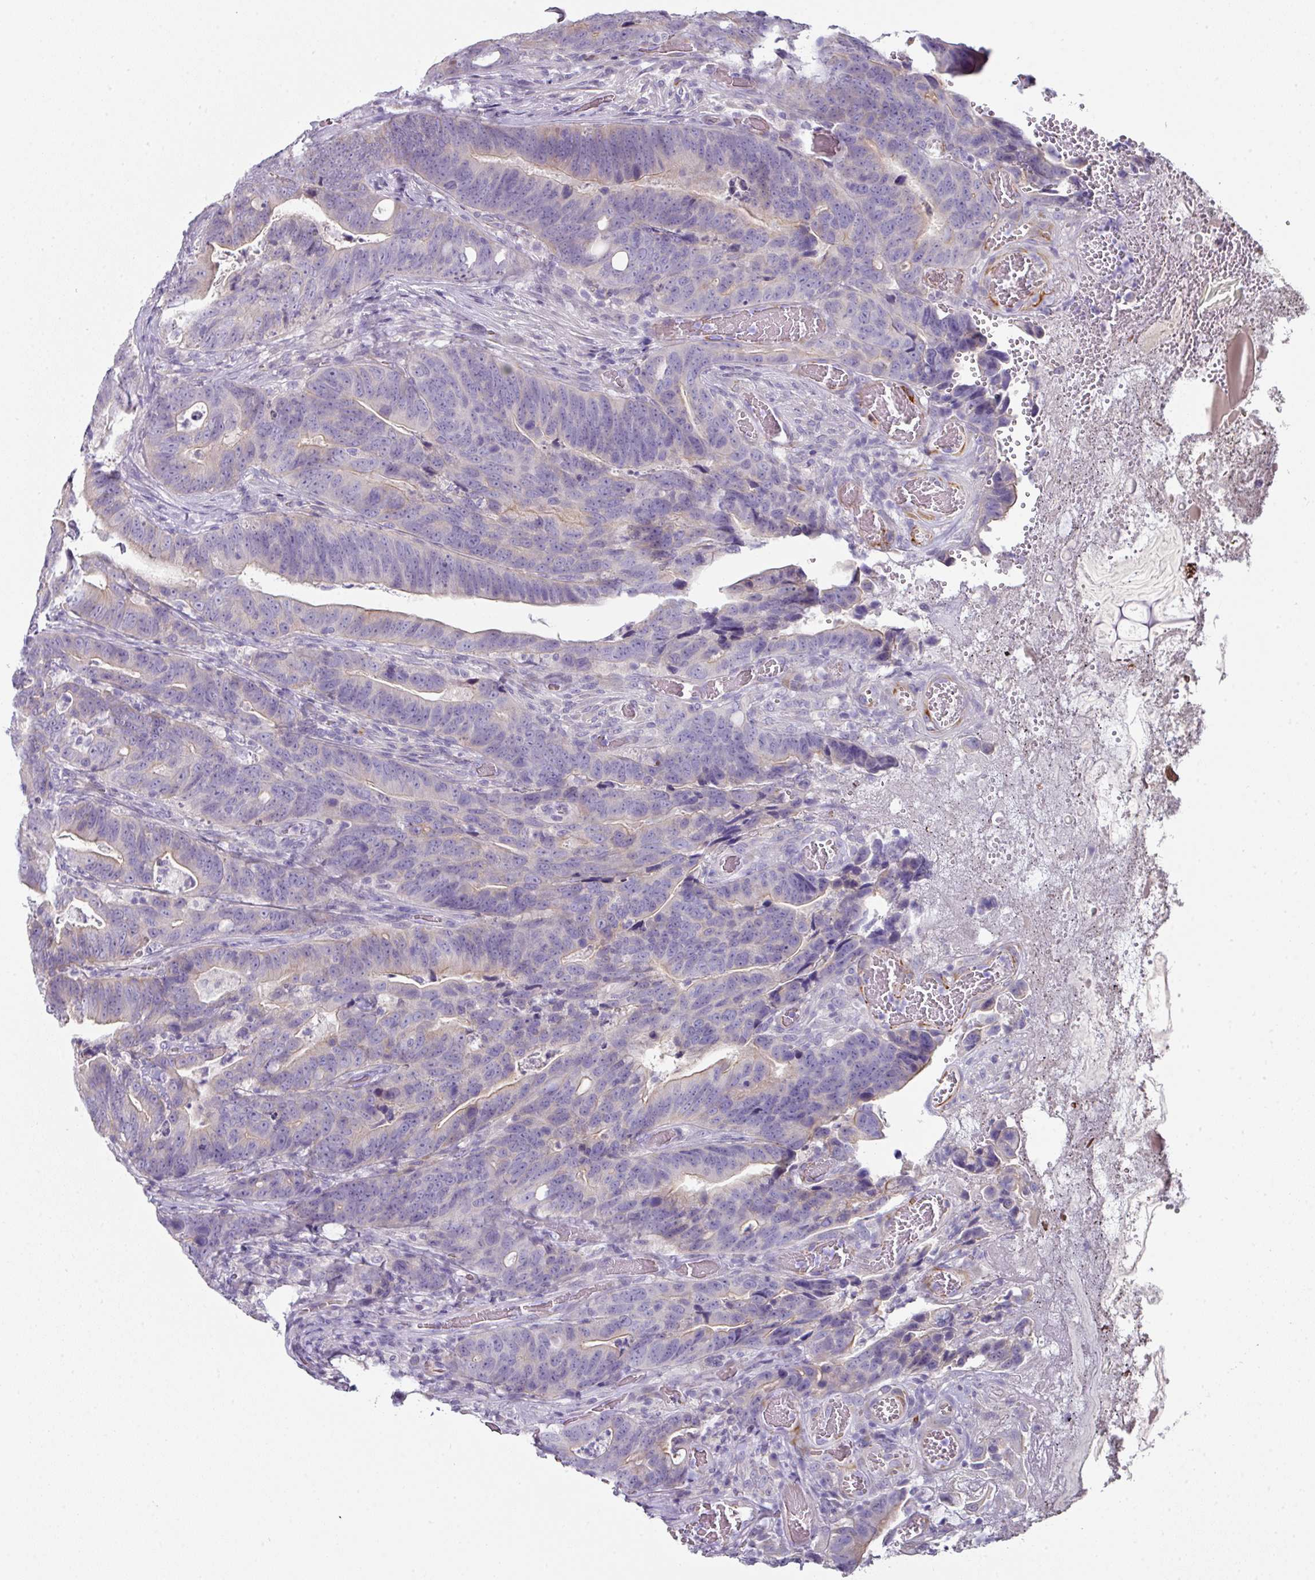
{"staining": {"intensity": "weak", "quantity": "<25%", "location": "cytoplasmic/membranous"}, "tissue": "colorectal cancer", "cell_type": "Tumor cells", "image_type": "cancer", "snomed": [{"axis": "morphology", "description": "Adenocarcinoma, NOS"}, {"axis": "topography", "description": "Colon"}], "caption": "Tumor cells show no significant protein staining in colorectal cancer (adenocarcinoma).", "gene": "SLC17A7", "patient": {"sex": "female", "age": 82}}